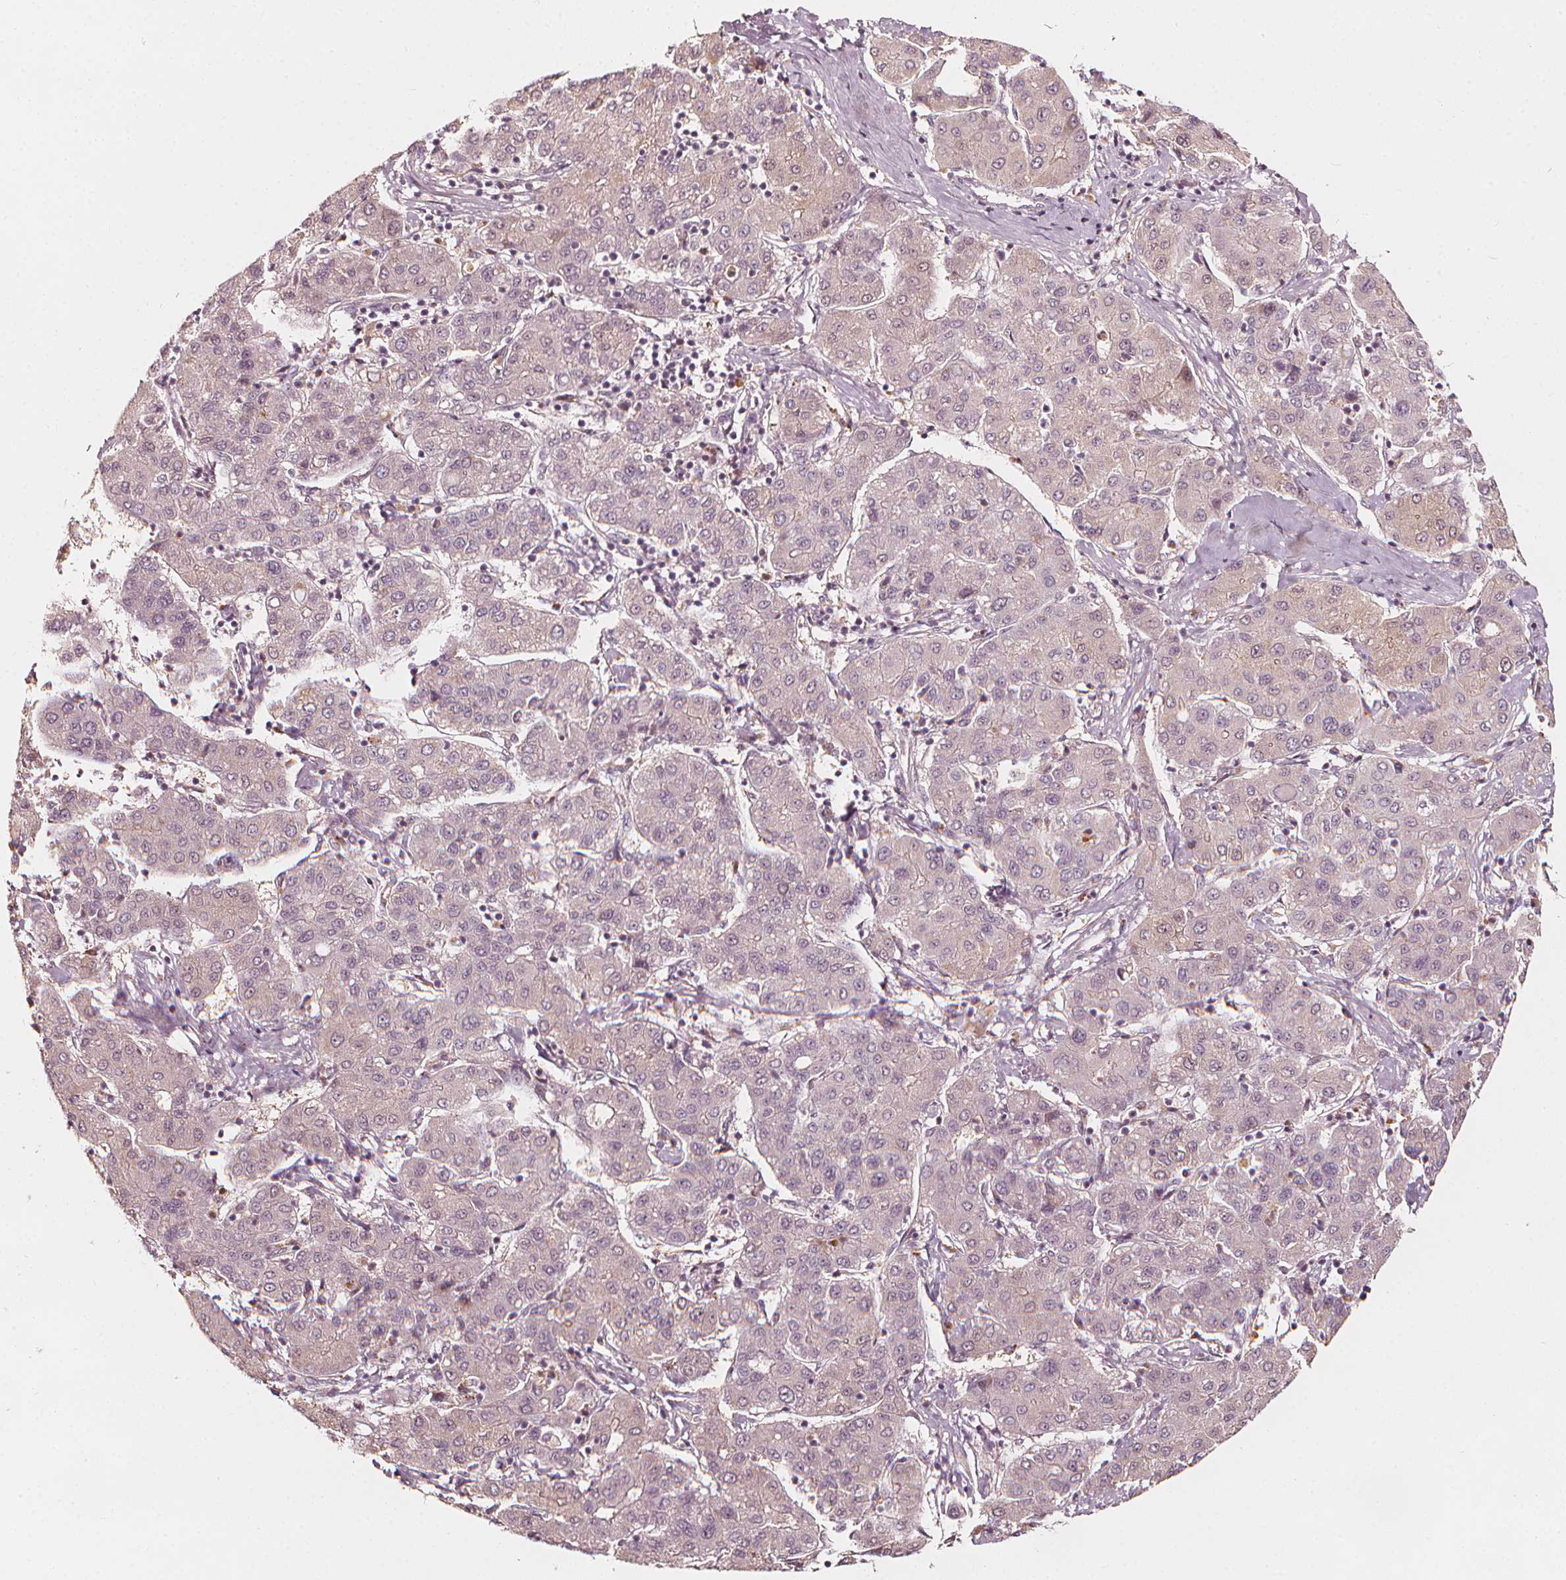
{"staining": {"intensity": "negative", "quantity": "none", "location": "none"}, "tissue": "liver cancer", "cell_type": "Tumor cells", "image_type": "cancer", "snomed": [{"axis": "morphology", "description": "Carcinoma, Hepatocellular, NOS"}, {"axis": "topography", "description": "Liver"}], "caption": "A micrograph of liver cancer (hepatocellular carcinoma) stained for a protein reveals no brown staining in tumor cells.", "gene": "NPC1L1", "patient": {"sex": "male", "age": 65}}